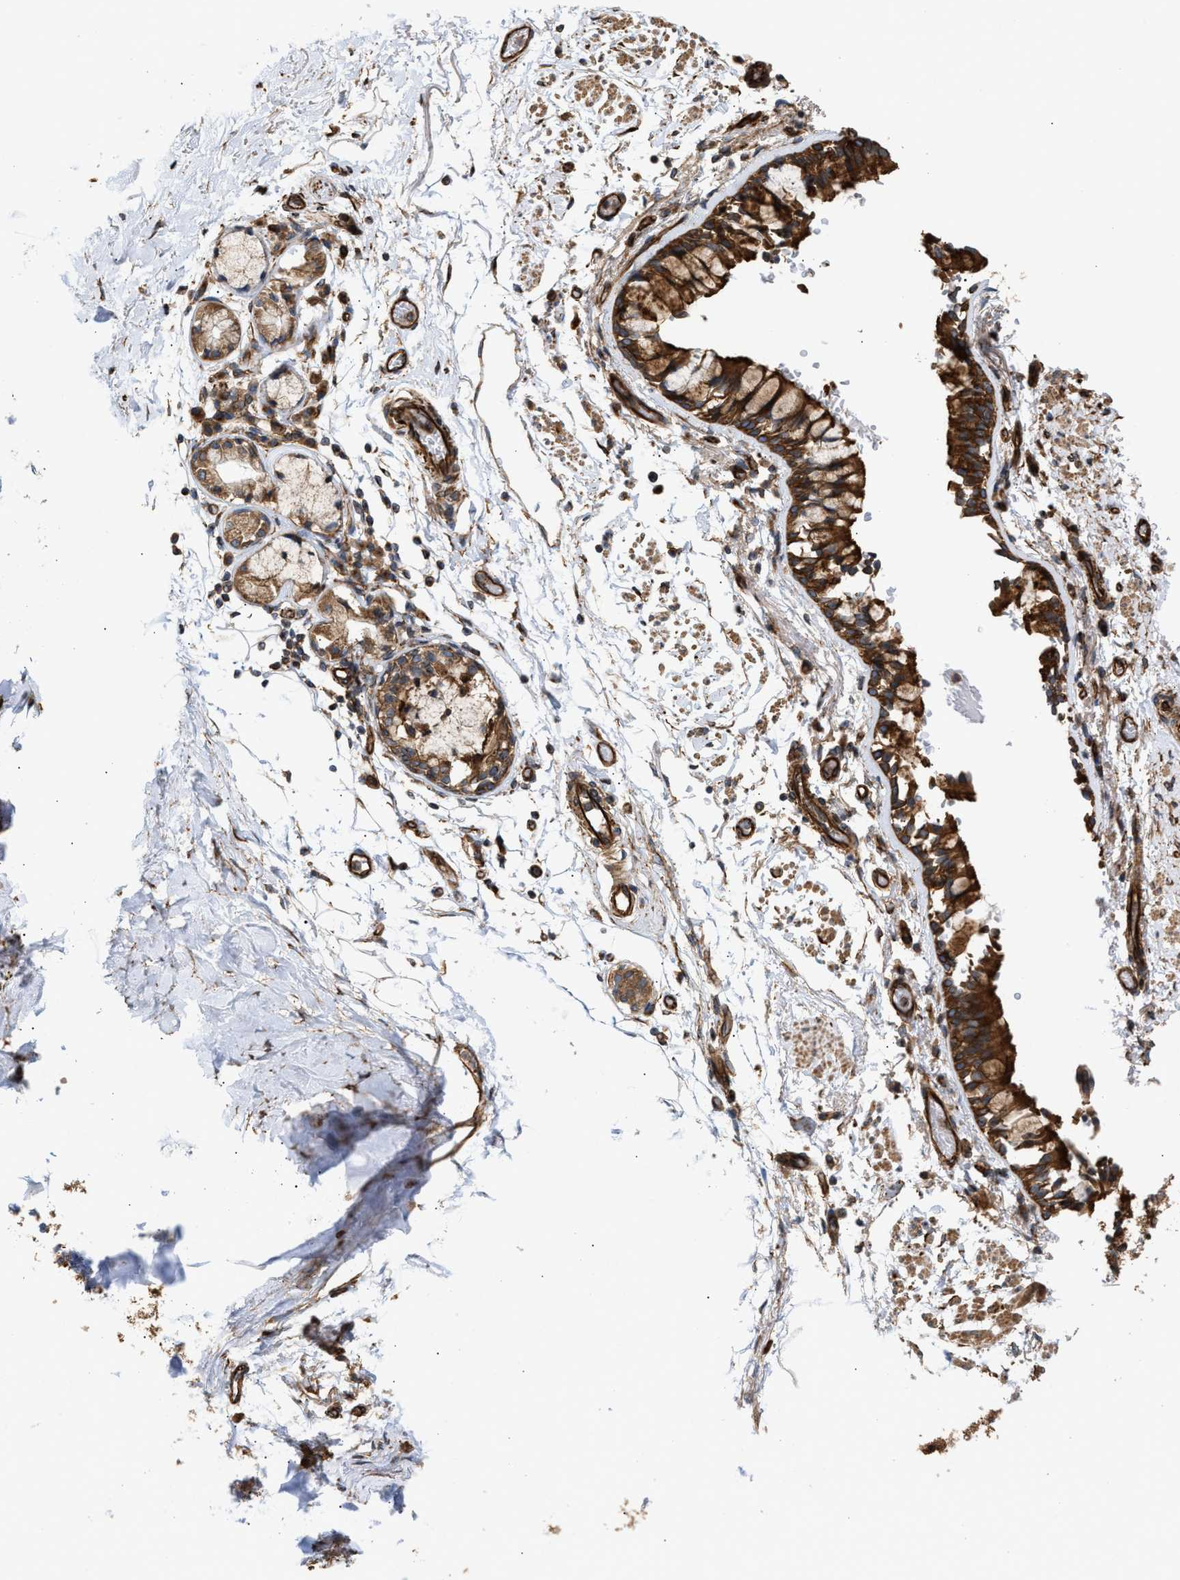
{"staining": {"intensity": "moderate", "quantity": ">75%", "location": "cytoplasmic/membranous"}, "tissue": "adipose tissue", "cell_type": "Adipocytes", "image_type": "normal", "snomed": [{"axis": "morphology", "description": "Normal tissue, NOS"}, {"axis": "topography", "description": "Cartilage tissue"}, {"axis": "topography", "description": "Lung"}], "caption": "This photomicrograph exhibits benign adipose tissue stained with immunohistochemistry to label a protein in brown. The cytoplasmic/membranous of adipocytes show moderate positivity for the protein. Nuclei are counter-stained blue.", "gene": "EPS15L1", "patient": {"sex": "female", "age": 77}}